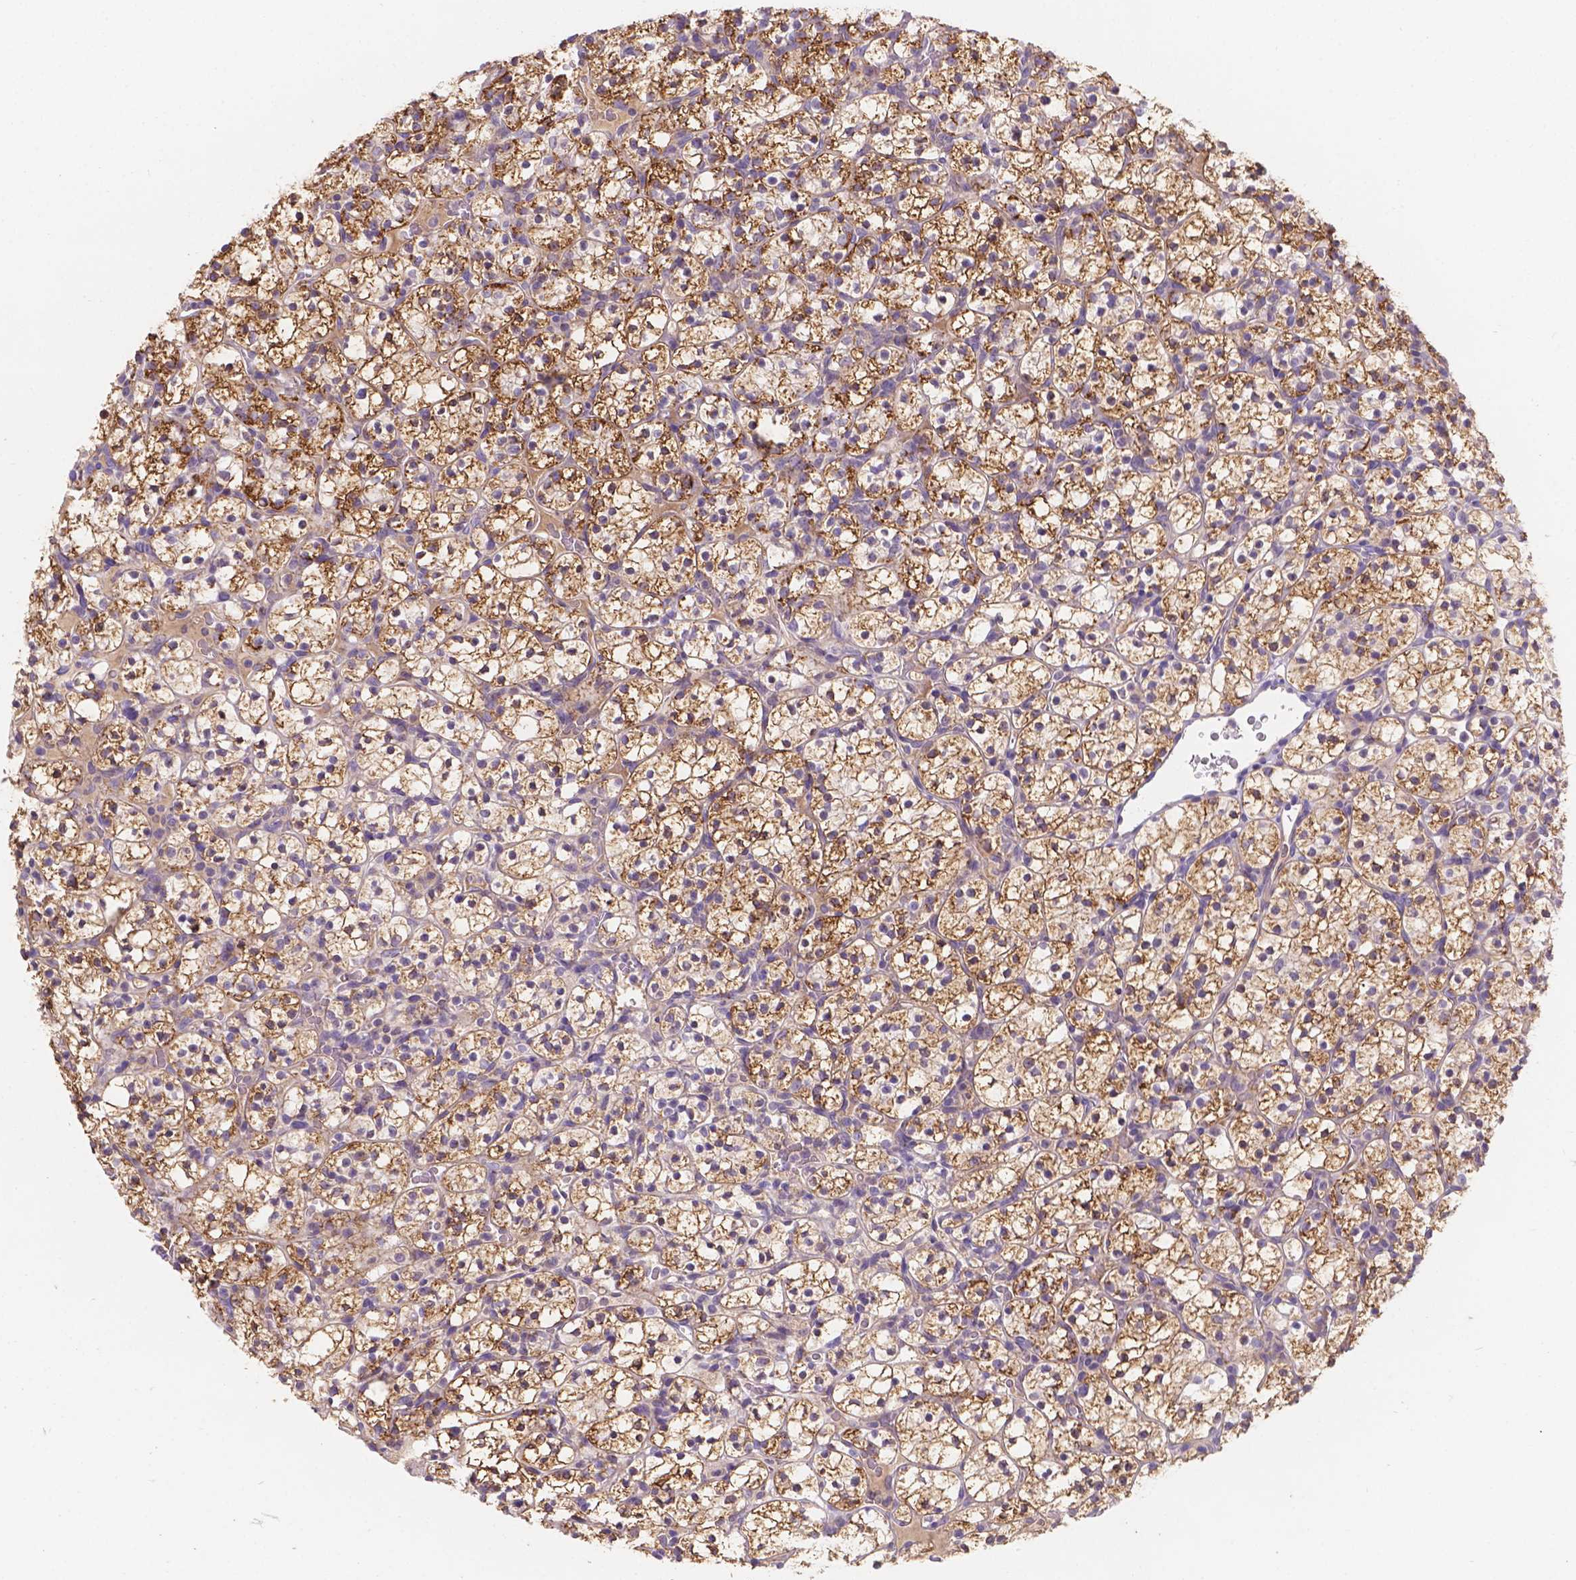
{"staining": {"intensity": "strong", "quantity": ">75%", "location": "cytoplasmic/membranous"}, "tissue": "renal cancer", "cell_type": "Tumor cells", "image_type": "cancer", "snomed": [{"axis": "morphology", "description": "Adenocarcinoma, NOS"}, {"axis": "topography", "description": "Kidney"}], "caption": "DAB immunohistochemical staining of human adenocarcinoma (renal) displays strong cytoplasmic/membranous protein expression in about >75% of tumor cells.", "gene": "CDK10", "patient": {"sex": "female", "age": 89}}